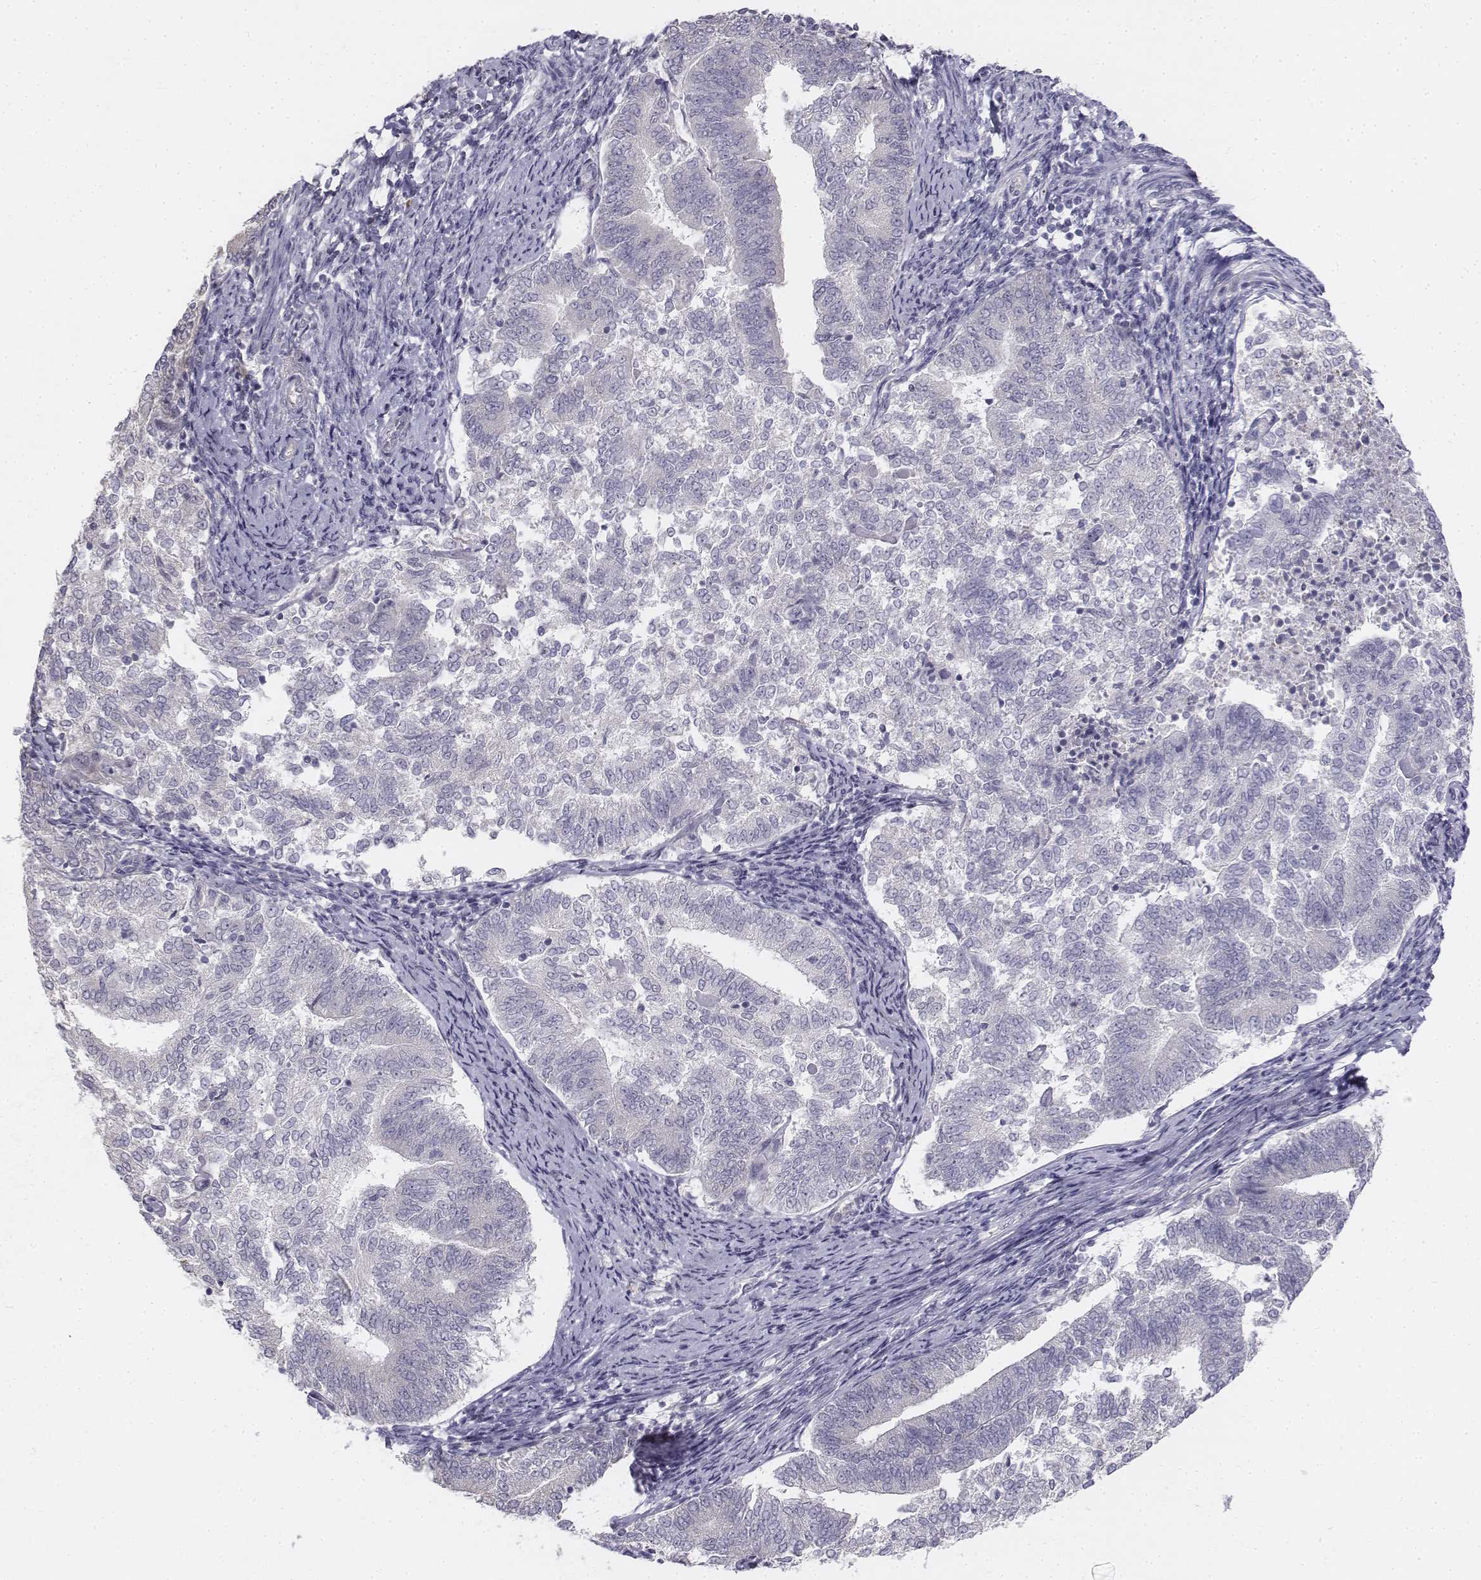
{"staining": {"intensity": "negative", "quantity": "none", "location": "none"}, "tissue": "endometrial cancer", "cell_type": "Tumor cells", "image_type": "cancer", "snomed": [{"axis": "morphology", "description": "Adenocarcinoma, NOS"}, {"axis": "topography", "description": "Endometrium"}], "caption": "Immunohistochemistry (IHC) photomicrograph of human endometrial cancer (adenocarcinoma) stained for a protein (brown), which displays no positivity in tumor cells.", "gene": "PENK", "patient": {"sex": "female", "age": 65}}